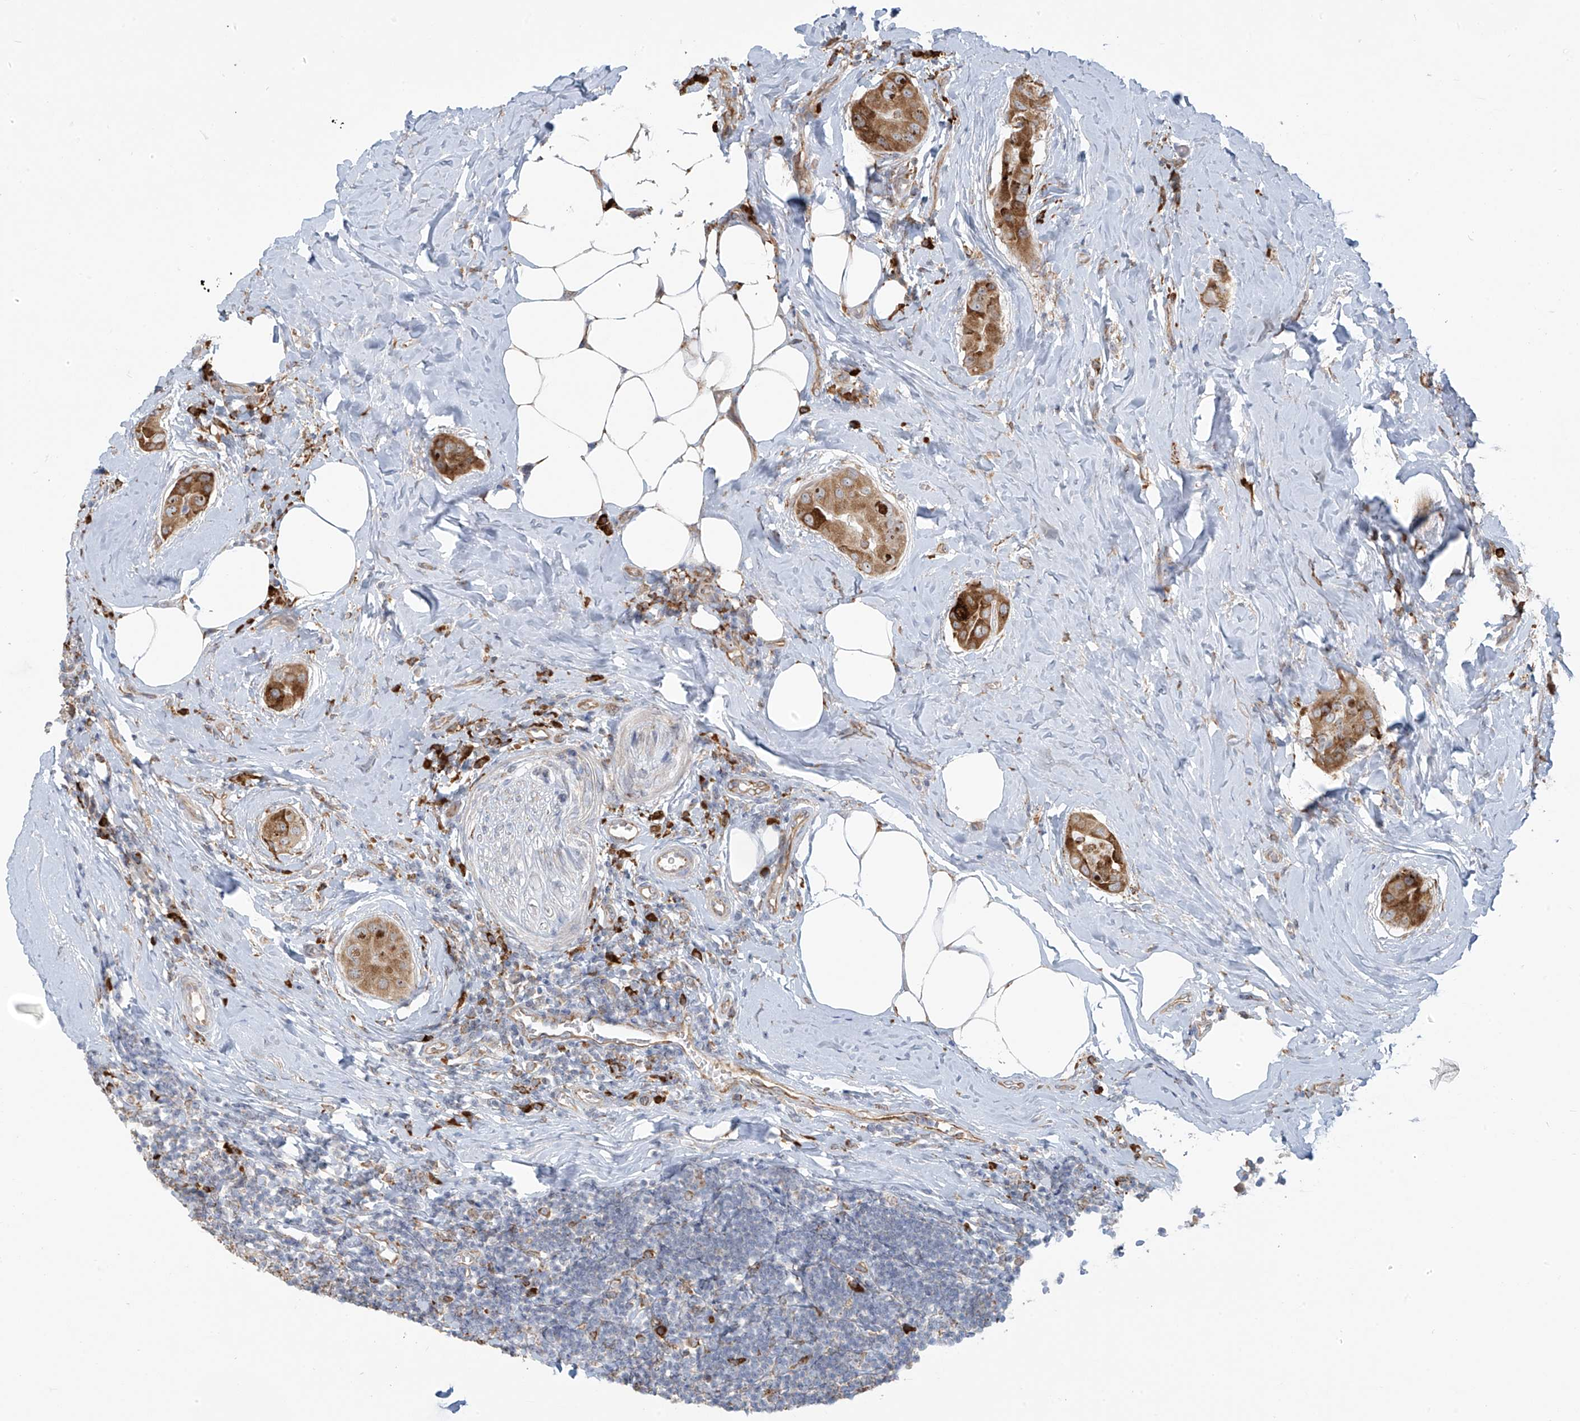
{"staining": {"intensity": "strong", "quantity": ">75%", "location": "cytoplasmic/membranous,nuclear"}, "tissue": "thyroid cancer", "cell_type": "Tumor cells", "image_type": "cancer", "snomed": [{"axis": "morphology", "description": "Papillary adenocarcinoma, NOS"}, {"axis": "topography", "description": "Thyroid gland"}], "caption": "Protein expression analysis of papillary adenocarcinoma (thyroid) demonstrates strong cytoplasmic/membranous and nuclear positivity in approximately >75% of tumor cells.", "gene": "KATNIP", "patient": {"sex": "male", "age": 33}}